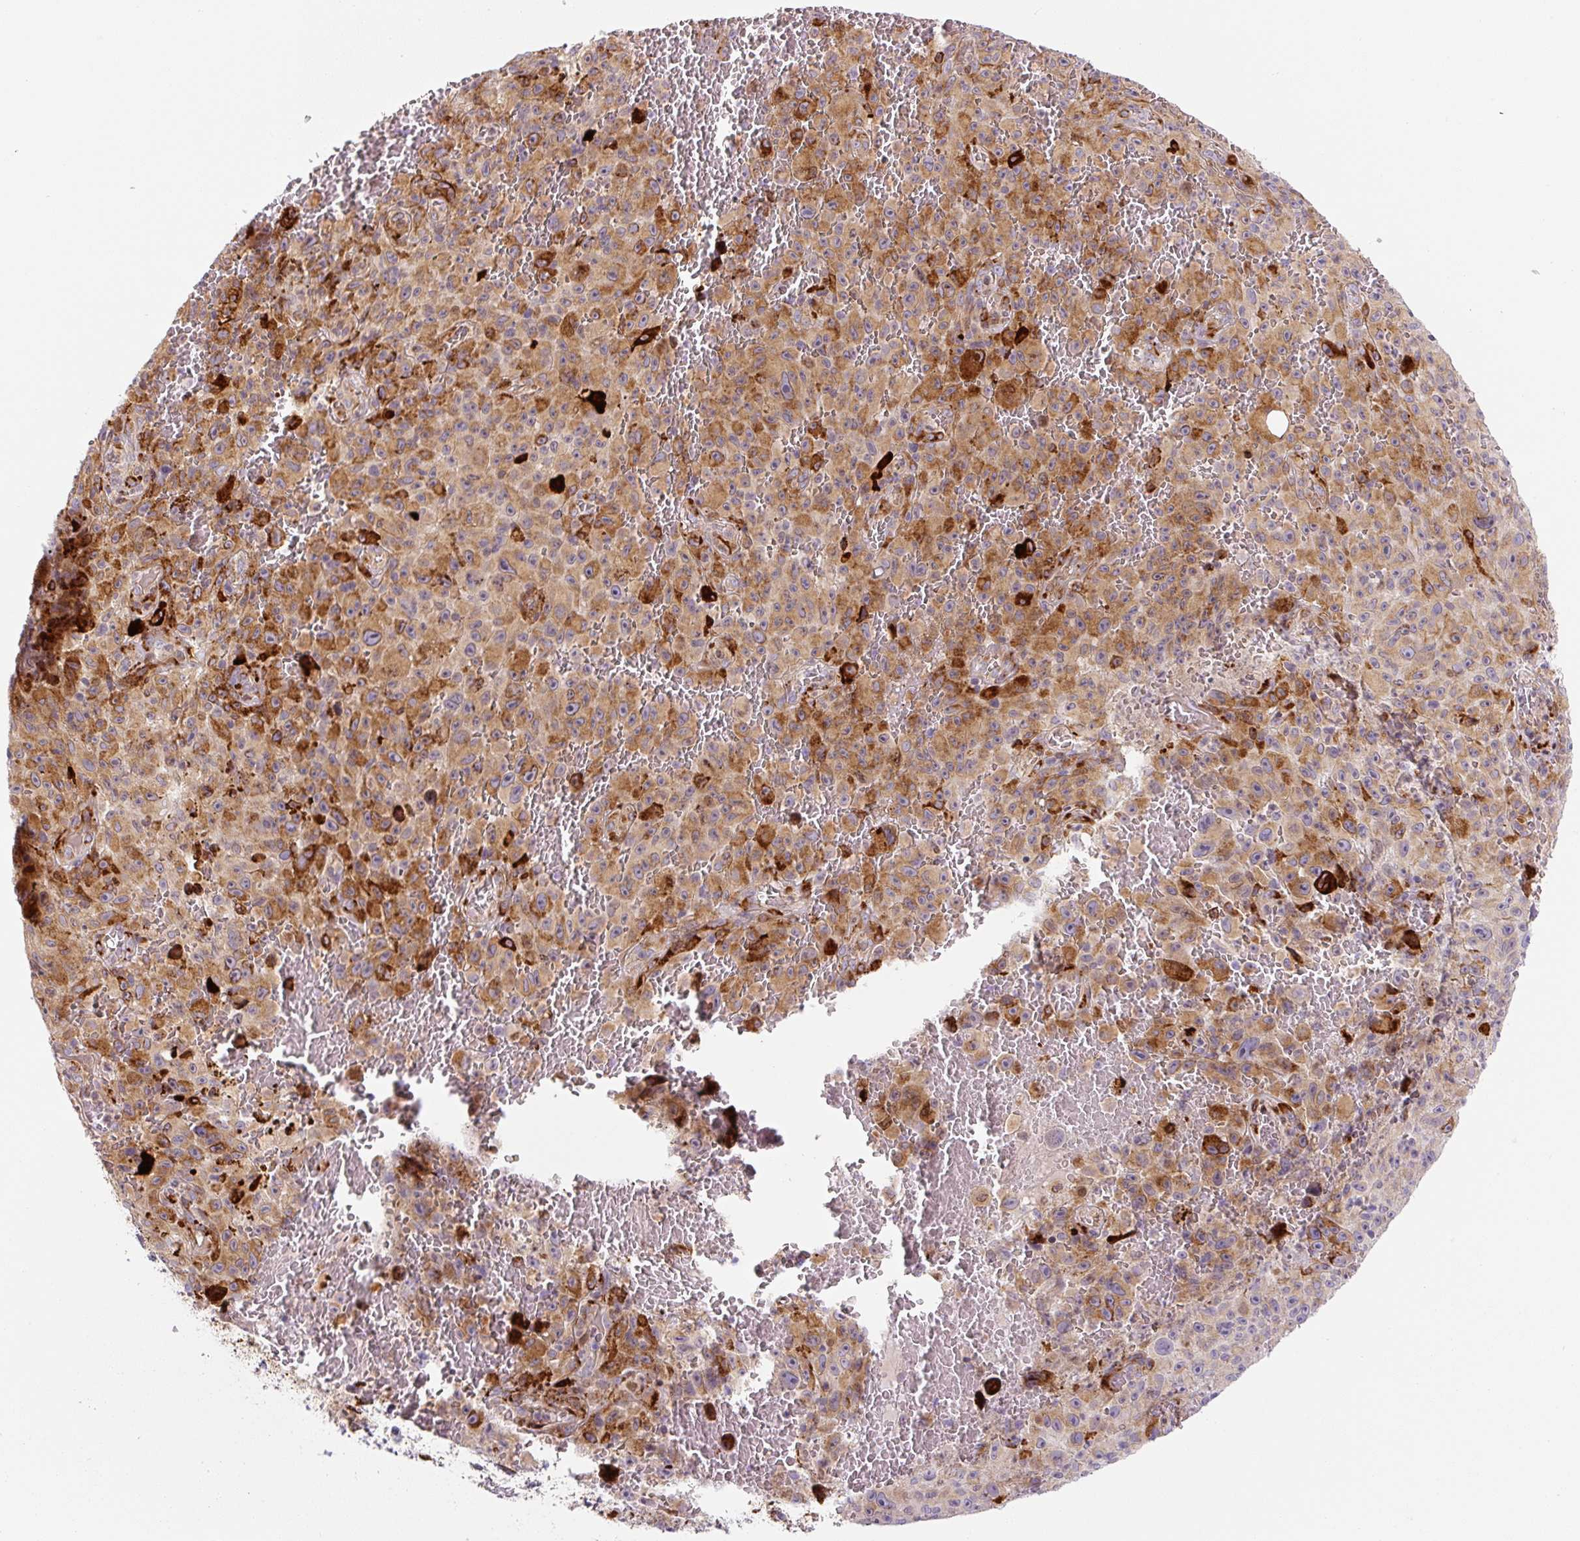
{"staining": {"intensity": "moderate", "quantity": ">75%", "location": "cytoplasmic/membranous"}, "tissue": "melanoma", "cell_type": "Tumor cells", "image_type": "cancer", "snomed": [{"axis": "morphology", "description": "Malignant melanoma, NOS"}, {"axis": "topography", "description": "Skin"}], "caption": "Melanoma tissue demonstrates moderate cytoplasmic/membranous positivity in approximately >75% of tumor cells, visualized by immunohistochemistry.", "gene": "DISP3", "patient": {"sex": "female", "age": 82}}